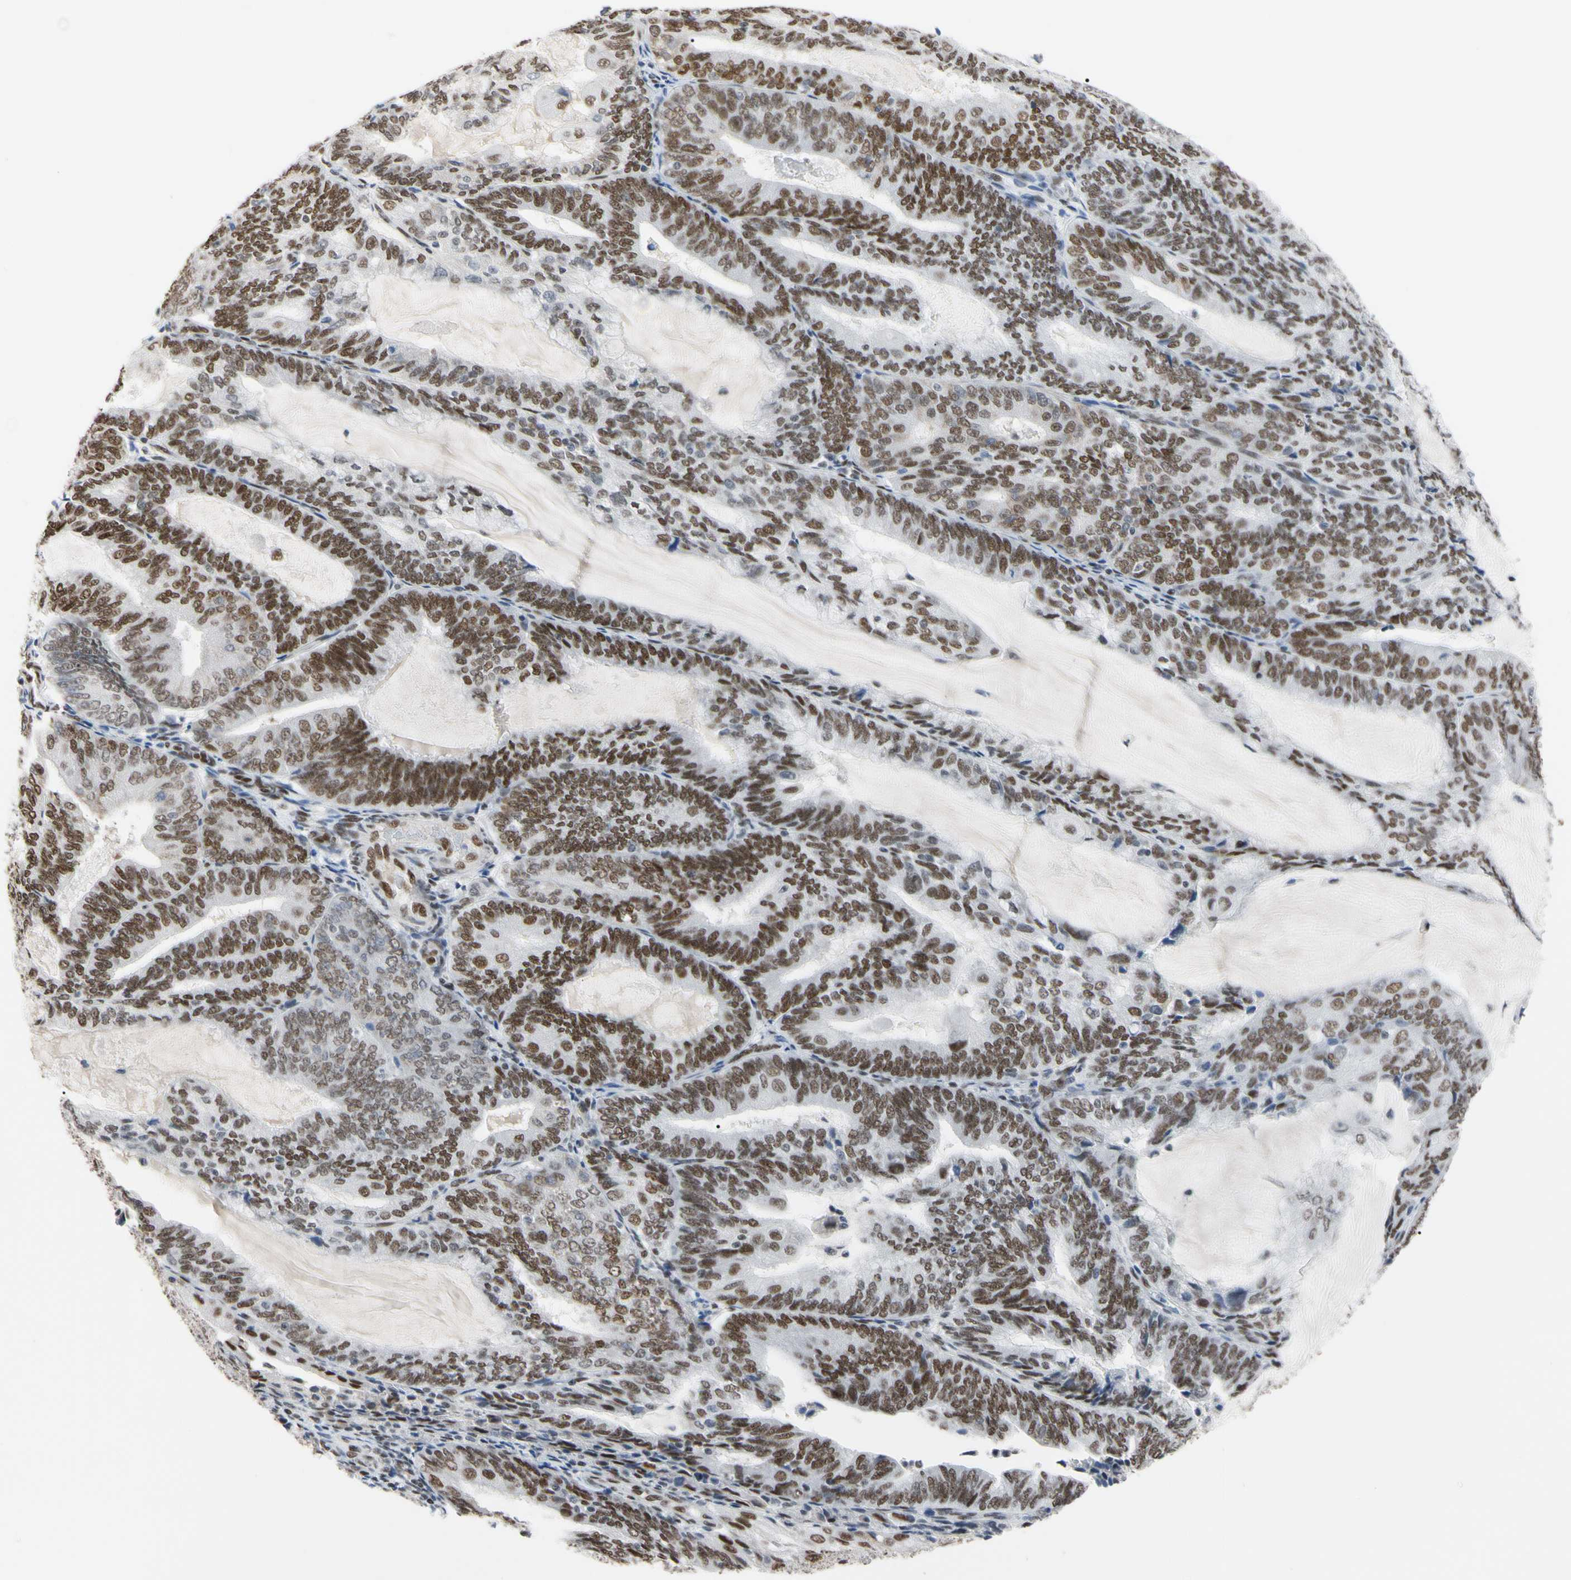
{"staining": {"intensity": "moderate", "quantity": ">75%", "location": "nuclear"}, "tissue": "endometrial cancer", "cell_type": "Tumor cells", "image_type": "cancer", "snomed": [{"axis": "morphology", "description": "Adenocarcinoma, NOS"}, {"axis": "topography", "description": "Endometrium"}], "caption": "Adenocarcinoma (endometrial) stained with a protein marker displays moderate staining in tumor cells.", "gene": "FAM98B", "patient": {"sex": "female", "age": 81}}